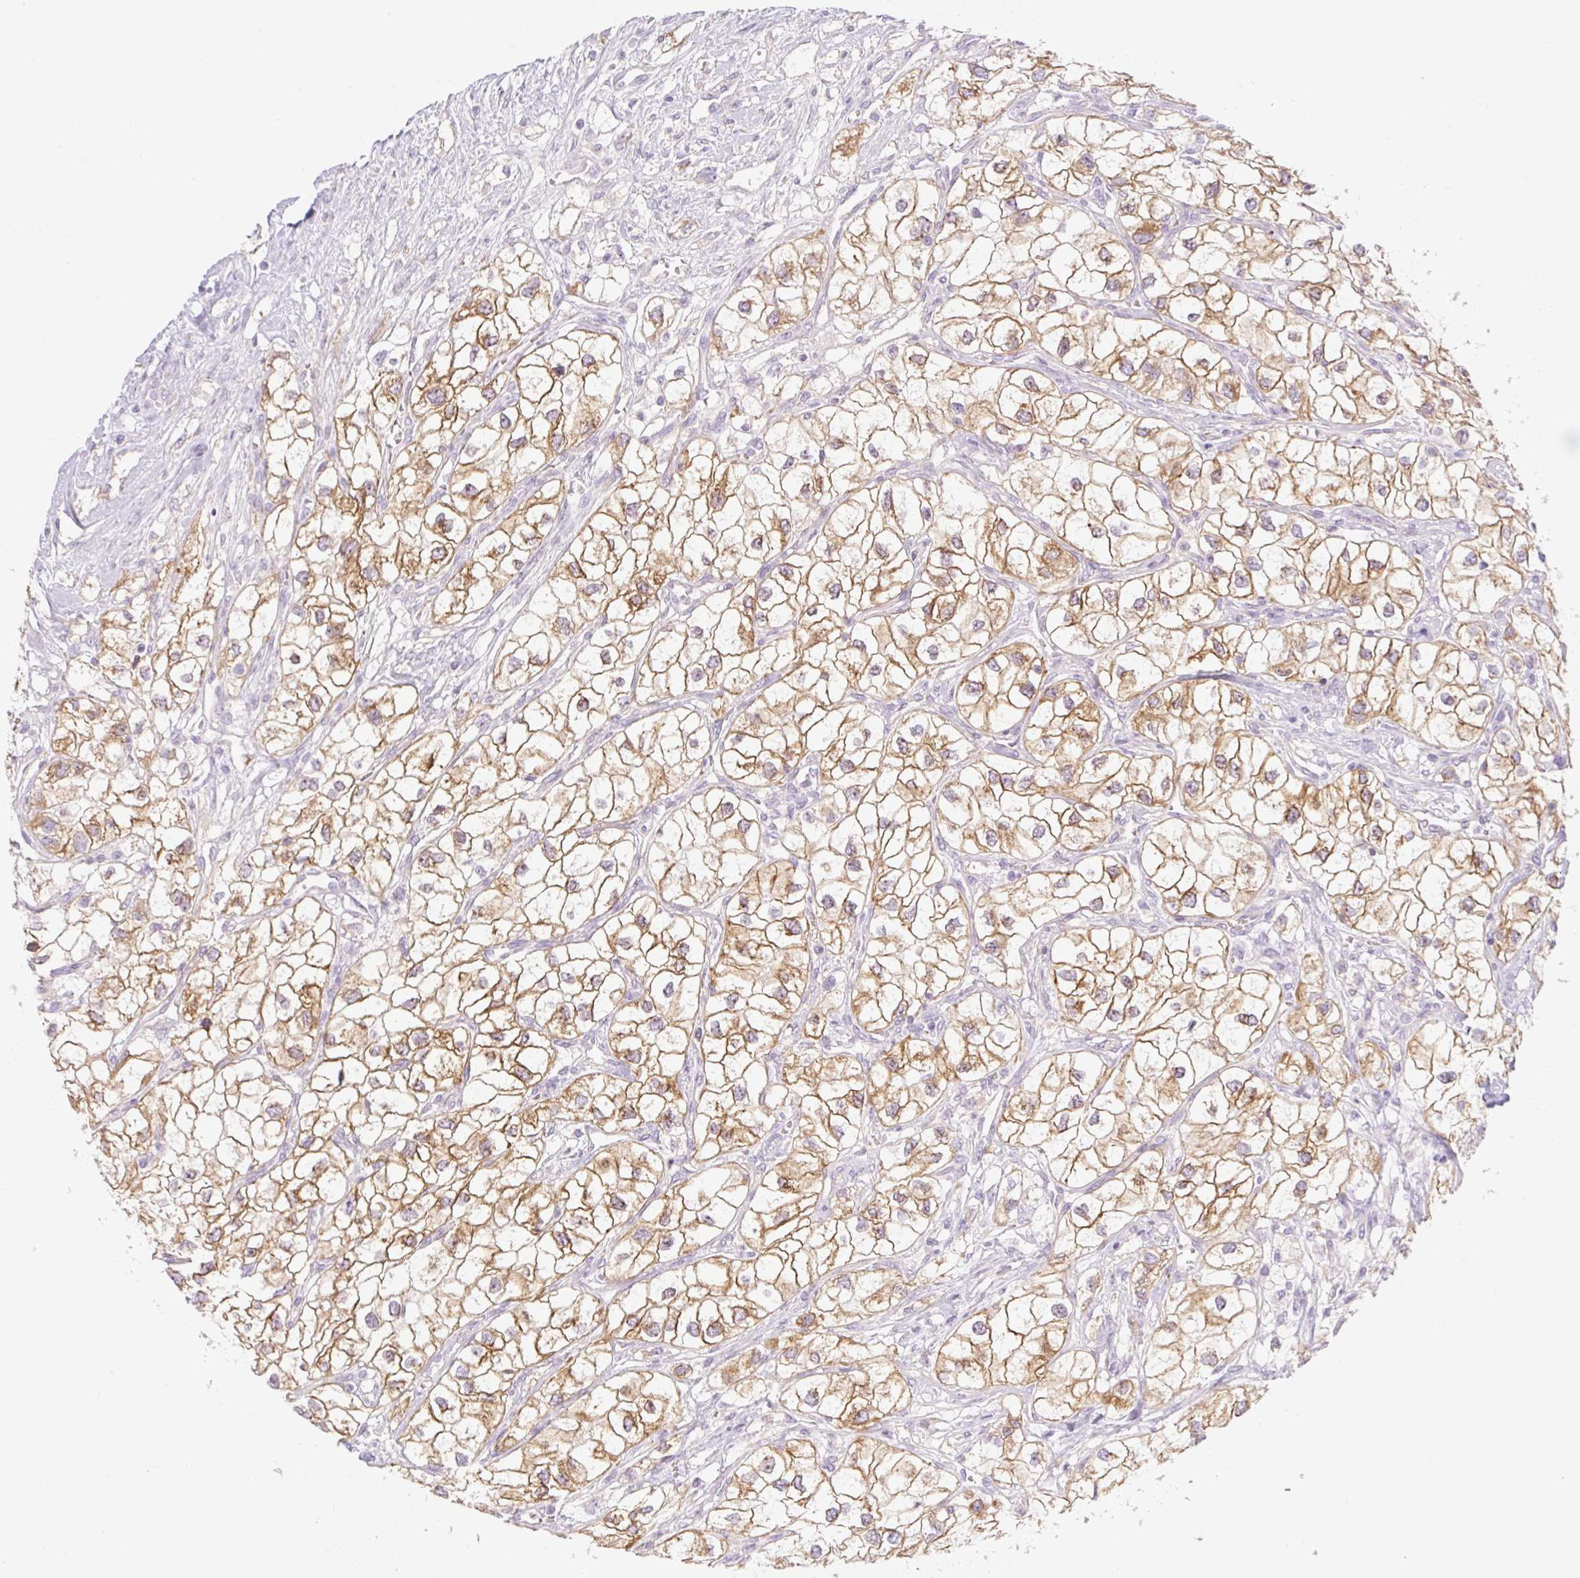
{"staining": {"intensity": "strong", "quantity": ">75%", "location": "cytoplasmic/membranous"}, "tissue": "renal cancer", "cell_type": "Tumor cells", "image_type": "cancer", "snomed": [{"axis": "morphology", "description": "Adenocarcinoma, NOS"}, {"axis": "topography", "description": "Kidney"}], "caption": "Renal cancer tissue shows strong cytoplasmic/membranous staining in approximately >75% of tumor cells, visualized by immunohistochemistry.", "gene": "MIA2", "patient": {"sex": "male", "age": 59}}